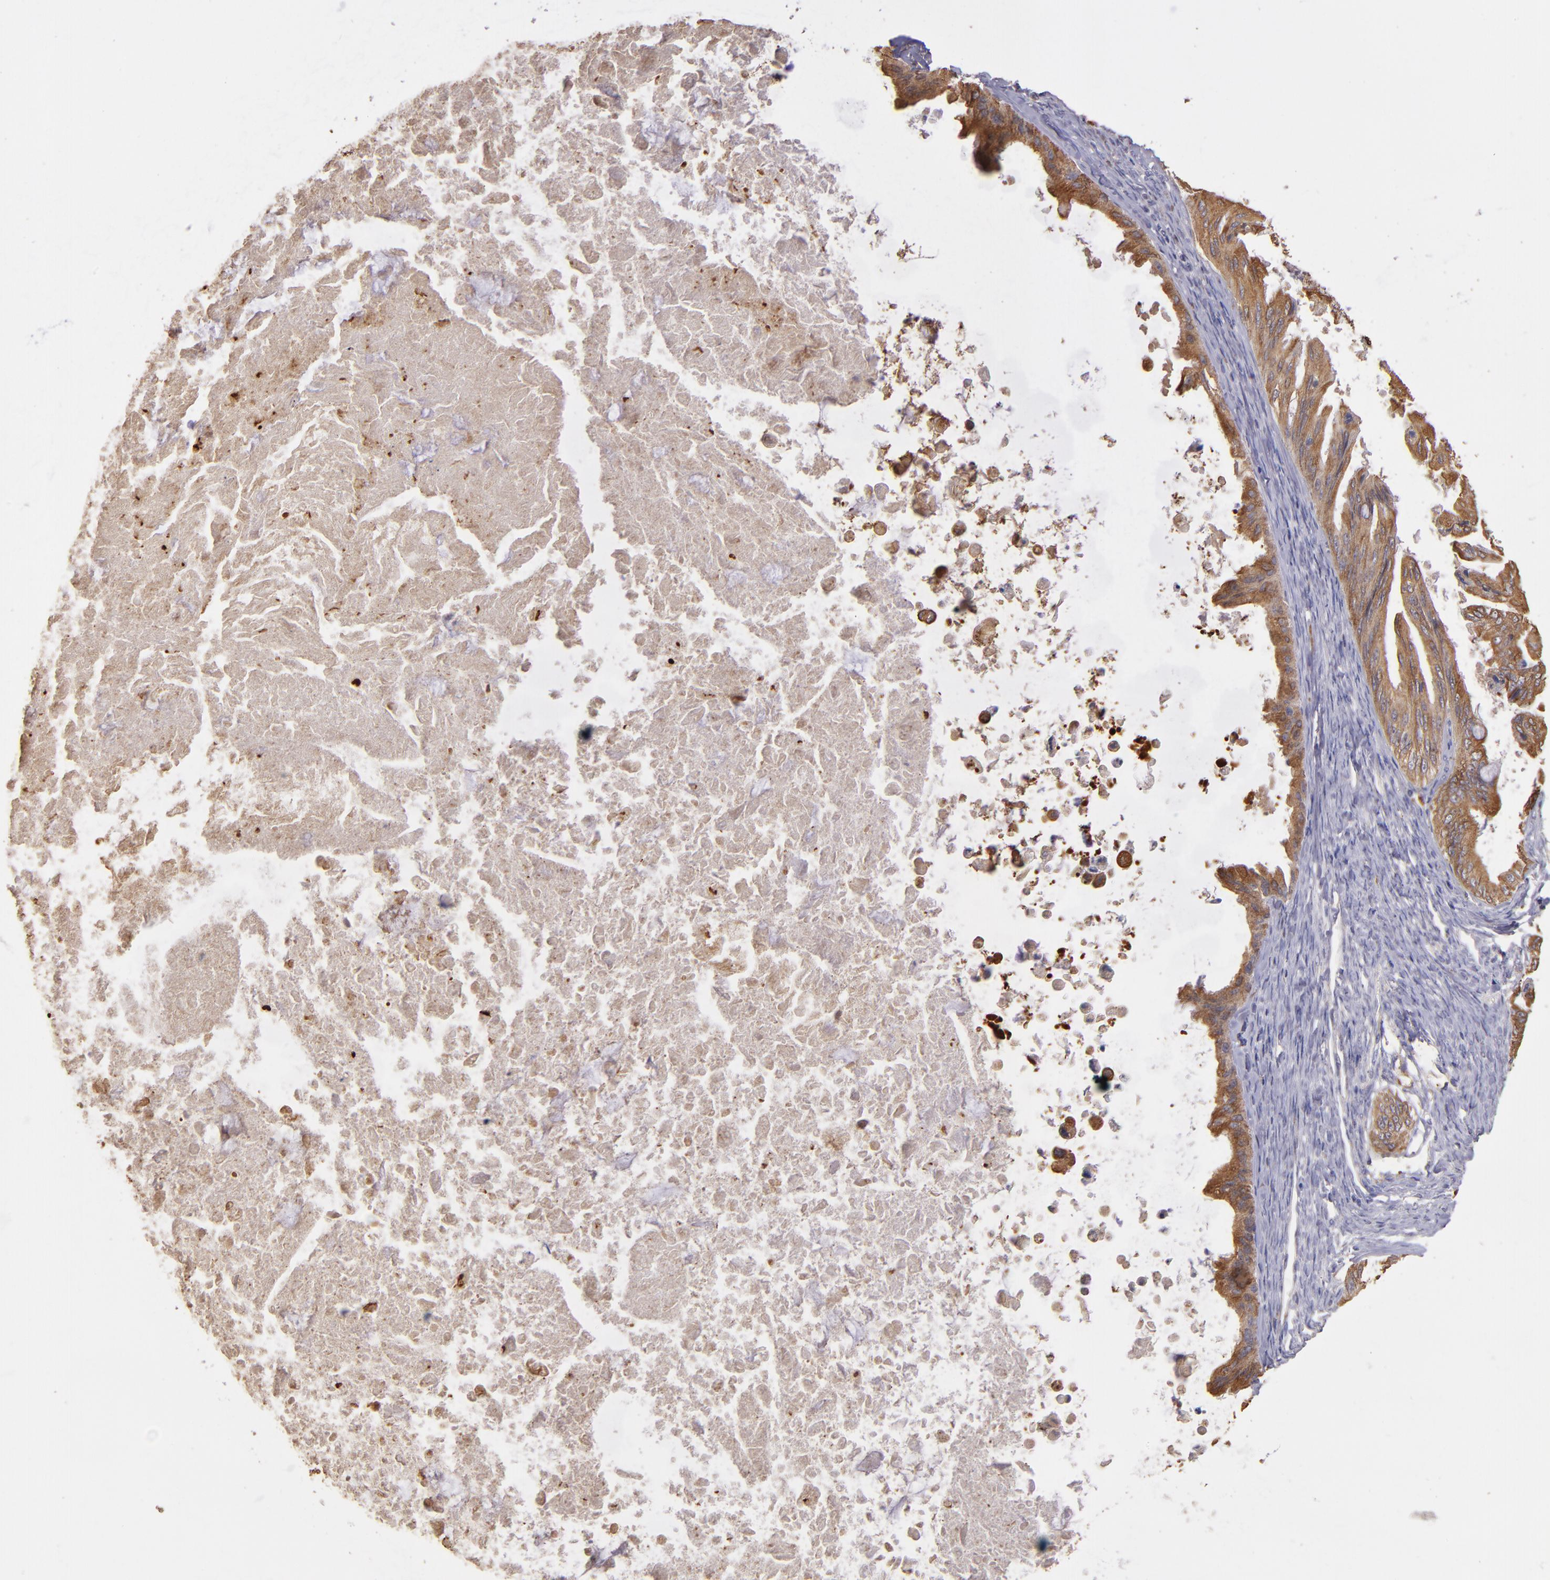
{"staining": {"intensity": "moderate", "quantity": ">75%", "location": "cytoplasmic/membranous"}, "tissue": "ovarian cancer", "cell_type": "Tumor cells", "image_type": "cancer", "snomed": [{"axis": "morphology", "description": "Cystadenocarcinoma, mucinous, NOS"}, {"axis": "topography", "description": "Ovary"}], "caption": "Protein expression analysis of ovarian cancer displays moderate cytoplasmic/membranous expression in approximately >75% of tumor cells.", "gene": "SRRD", "patient": {"sex": "female", "age": 37}}